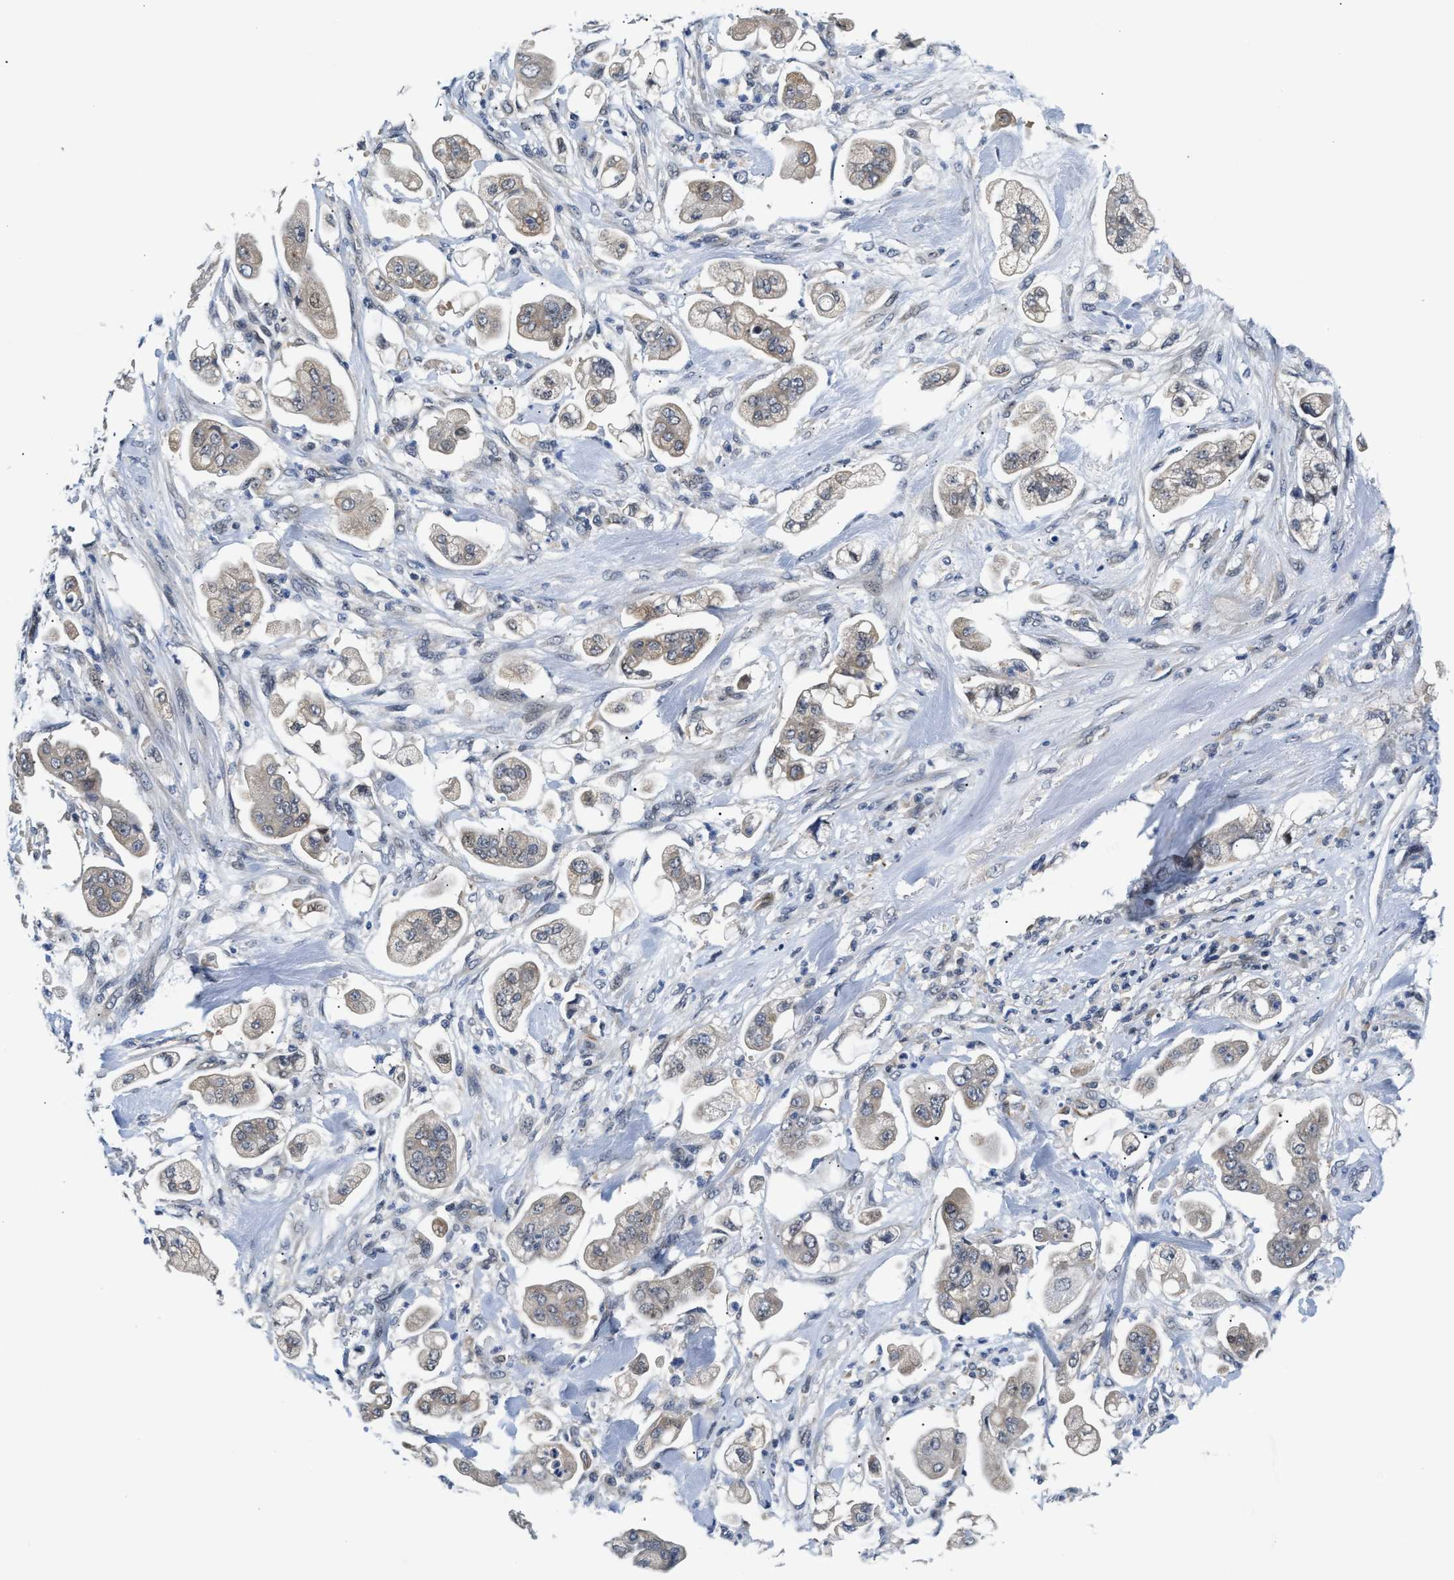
{"staining": {"intensity": "weak", "quantity": "<25%", "location": "cytoplasmic/membranous"}, "tissue": "stomach cancer", "cell_type": "Tumor cells", "image_type": "cancer", "snomed": [{"axis": "morphology", "description": "Adenocarcinoma, NOS"}, {"axis": "topography", "description": "Stomach"}], "caption": "This is an IHC photomicrograph of human adenocarcinoma (stomach). There is no positivity in tumor cells.", "gene": "PPM1H", "patient": {"sex": "male", "age": 62}}